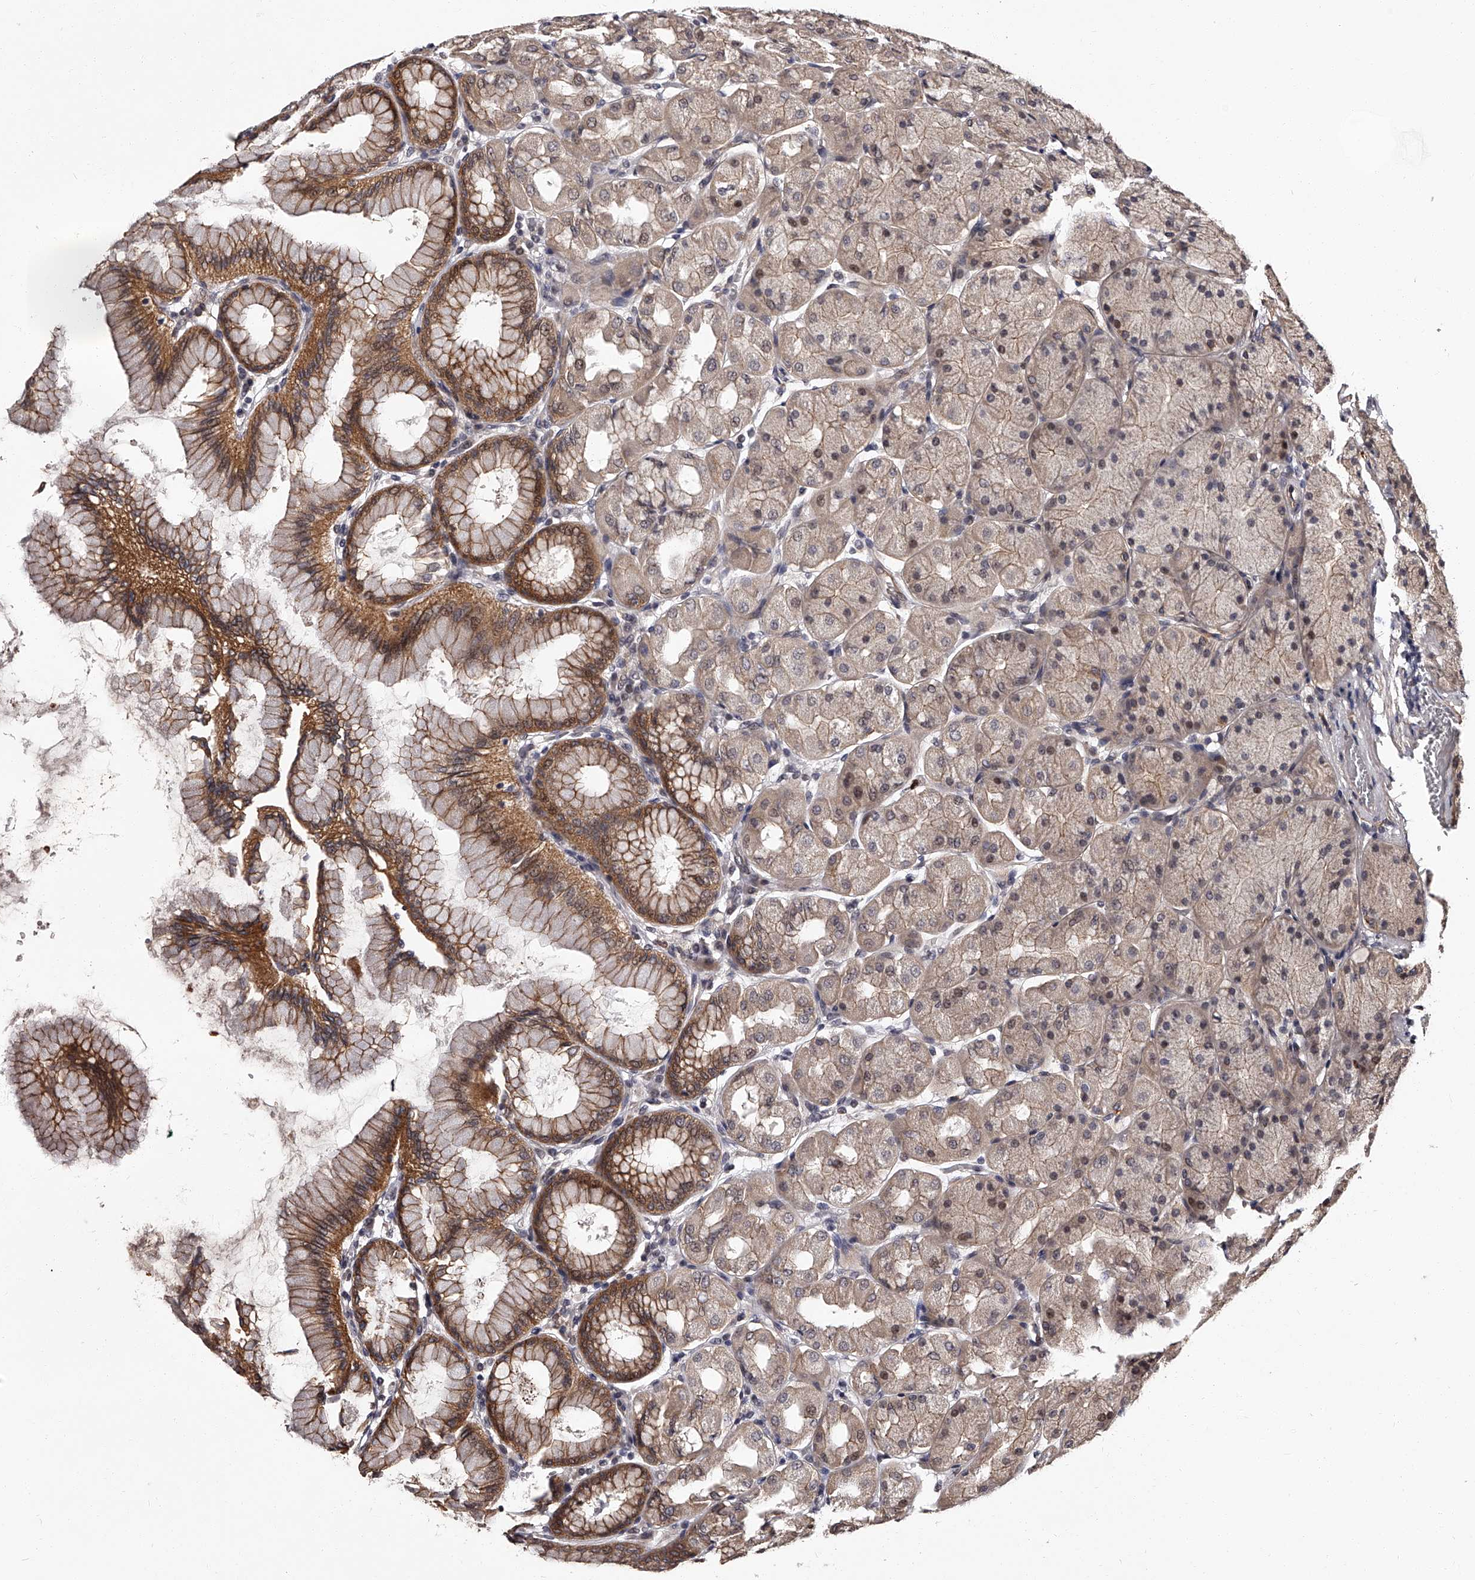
{"staining": {"intensity": "moderate", "quantity": "25%-75%", "location": "cytoplasmic/membranous"}, "tissue": "stomach", "cell_type": "Glandular cells", "image_type": "normal", "snomed": [{"axis": "morphology", "description": "Normal tissue, NOS"}, {"axis": "topography", "description": "Stomach, upper"}], "caption": "Moderate cytoplasmic/membranous staining for a protein is present in about 25%-75% of glandular cells of benign stomach using IHC.", "gene": "RSC1A1", "patient": {"sex": "female", "age": 56}}